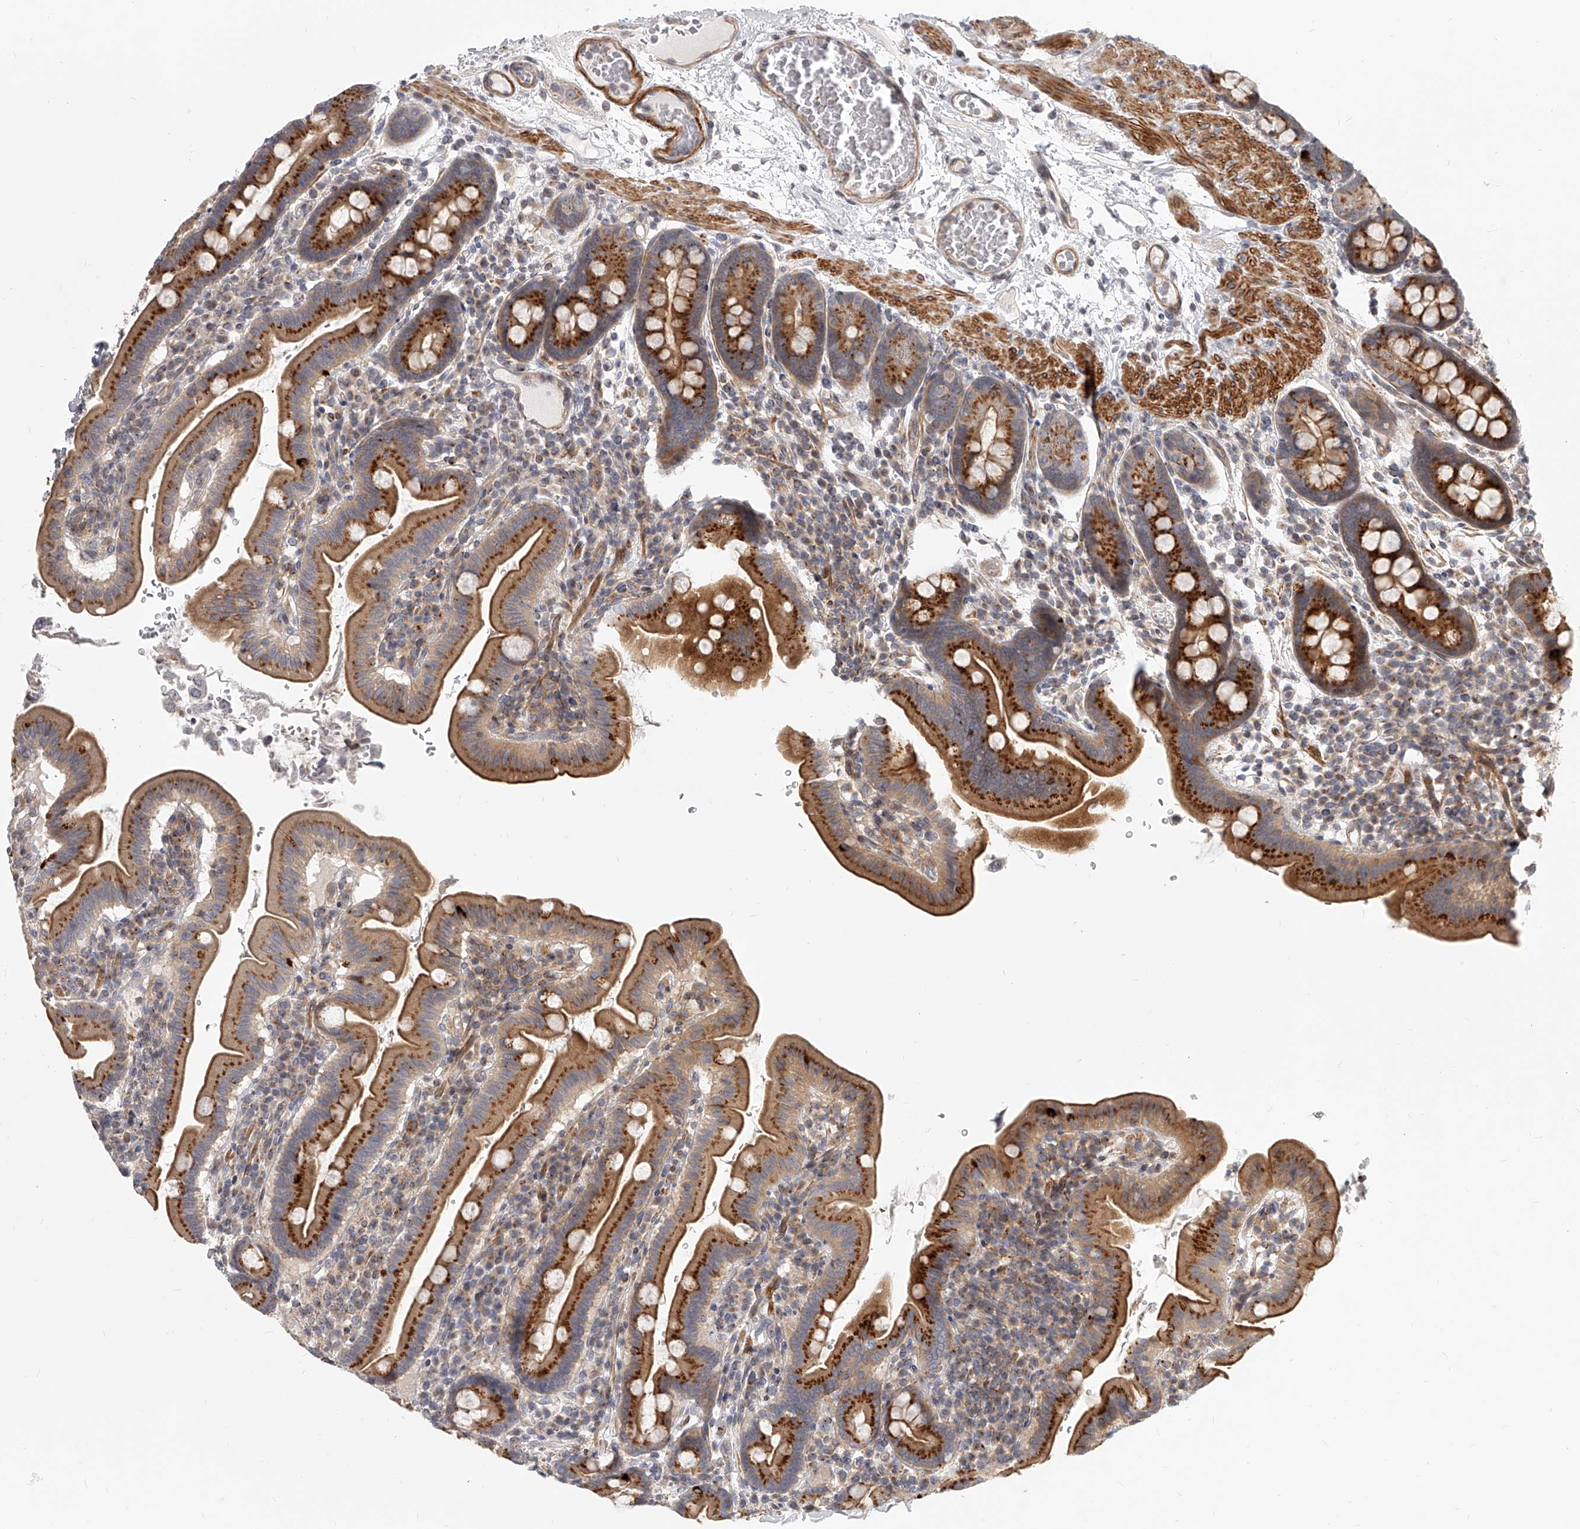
{"staining": {"intensity": "strong", "quantity": ">75%", "location": "cytoplasmic/membranous"}, "tissue": "duodenum", "cell_type": "Glandular cells", "image_type": "normal", "snomed": [{"axis": "morphology", "description": "Normal tissue, NOS"}, {"axis": "morphology", "description": "Adenocarcinoma, NOS"}, {"axis": "topography", "description": "Pancreas"}, {"axis": "topography", "description": "Duodenum"}], "caption": "IHC photomicrograph of normal duodenum: duodenum stained using immunohistochemistry (IHC) reveals high levels of strong protein expression localized specifically in the cytoplasmic/membranous of glandular cells, appearing as a cytoplasmic/membranous brown color.", "gene": "SLC37A1", "patient": {"sex": "male", "age": 50}}